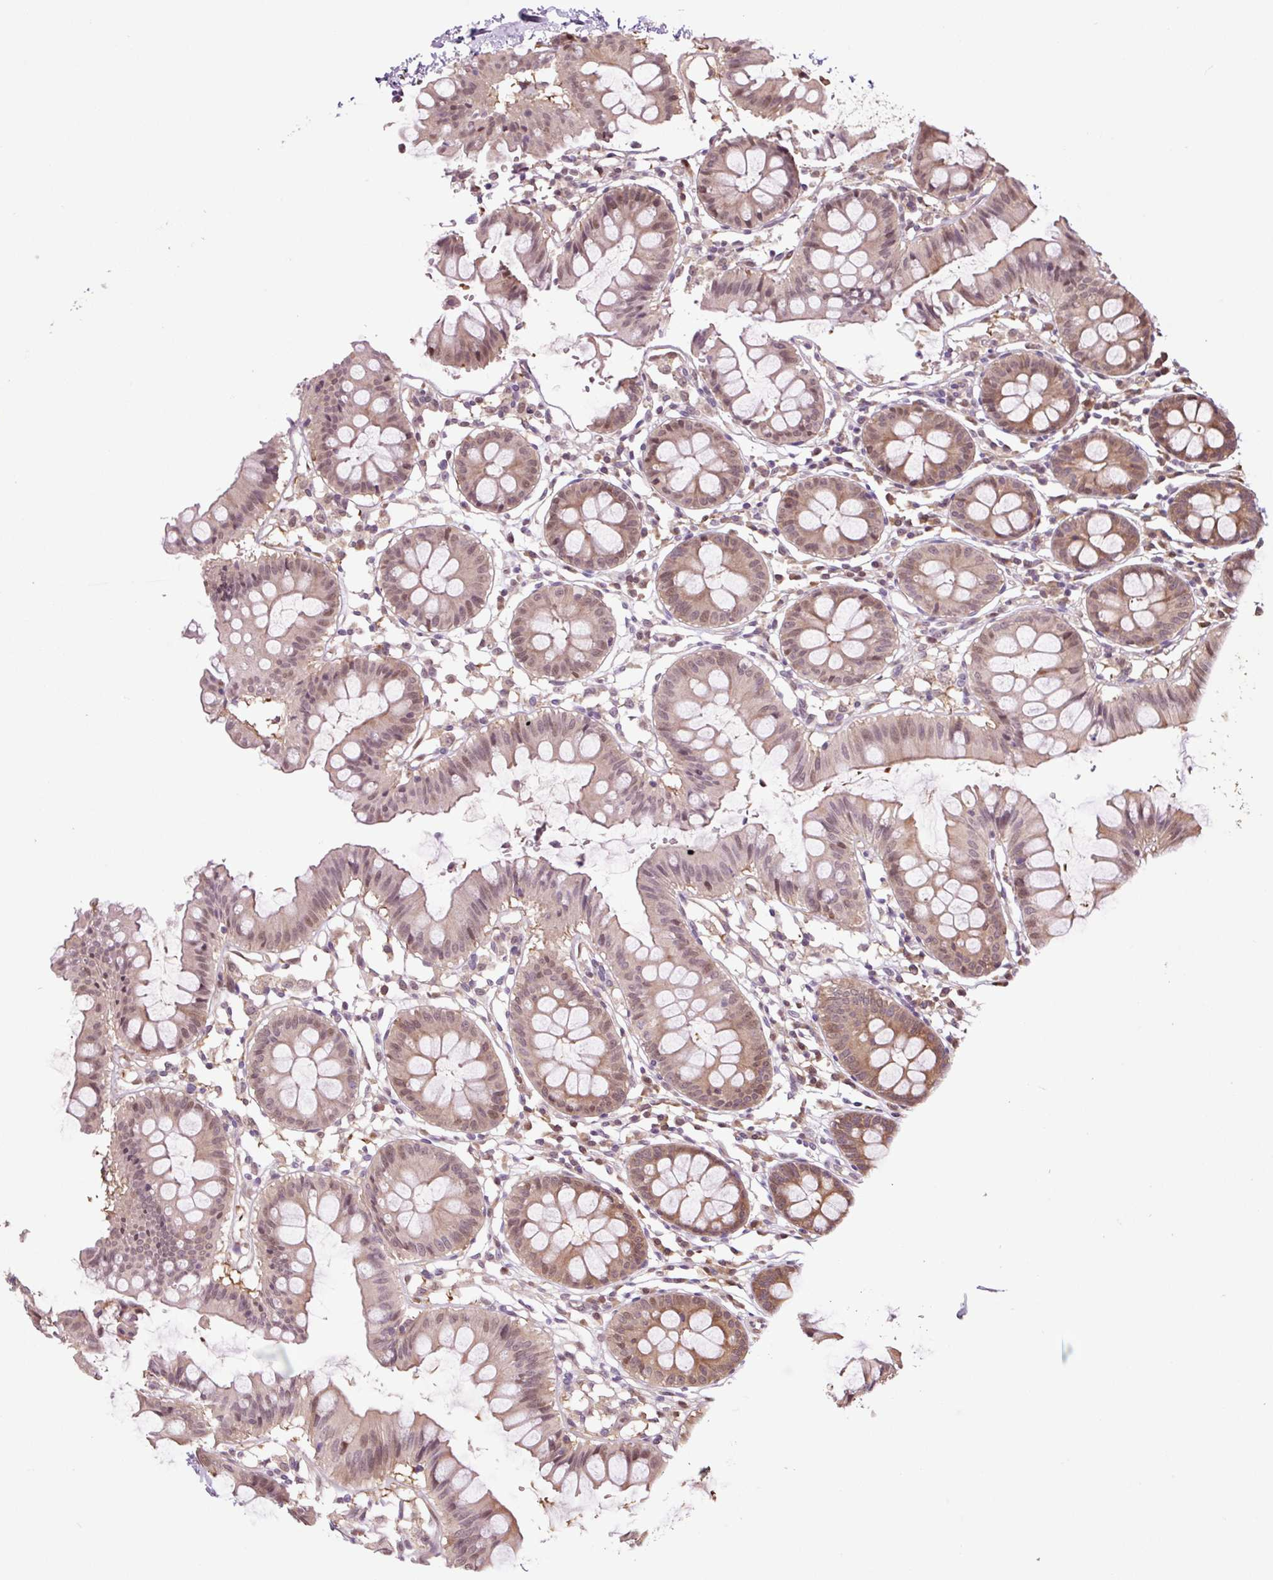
{"staining": {"intensity": "moderate", "quantity": "25%-75%", "location": "cytoplasmic/membranous,nuclear"}, "tissue": "colon", "cell_type": "Glandular cells", "image_type": "normal", "snomed": [{"axis": "morphology", "description": "Normal tissue, NOS"}, {"axis": "topography", "description": "Colon"}], "caption": "Immunohistochemical staining of unremarkable colon exhibits moderate cytoplasmic/membranous,nuclear protein staining in about 25%-75% of glandular cells. (DAB (3,3'-diaminobenzidine) IHC, brown staining for protein, blue staining for nuclei).", "gene": "TPT1", "patient": {"sex": "female", "age": 84}}